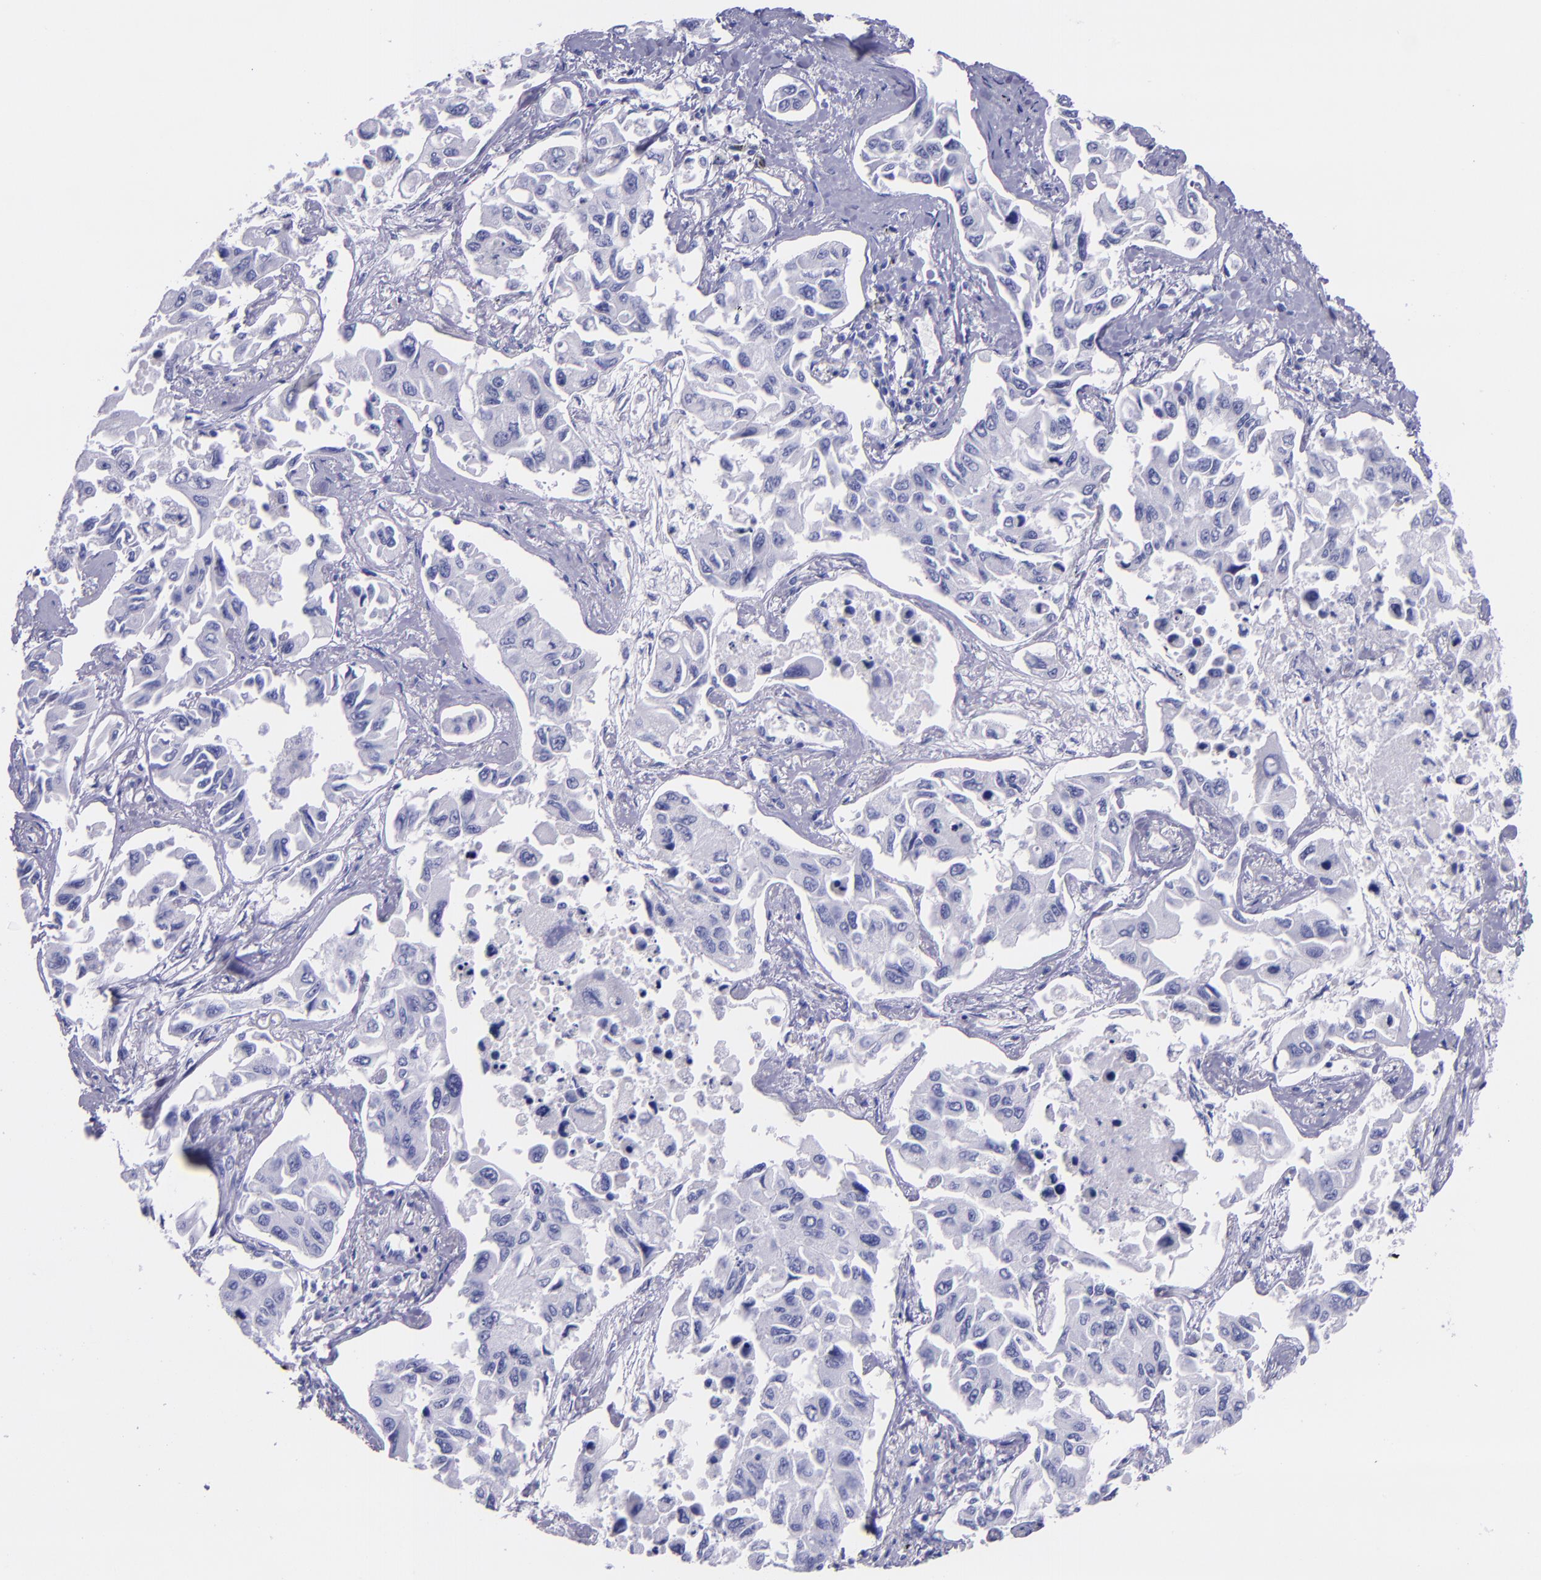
{"staining": {"intensity": "negative", "quantity": "none", "location": "none"}, "tissue": "lung cancer", "cell_type": "Tumor cells", "image_type": "cancer", "snomed": [{"axis": "morphology", "description": "Adenocarcinoma, NOS"}, {"axis": "topography", "description": "Lung"}], "caption": "A micrograph of adenocarcinoma (lung) stained for a protein exhibits no brown staining in tumor cells.", "gene": "MBP", "patient": {"sex": "male", "age": 64}}